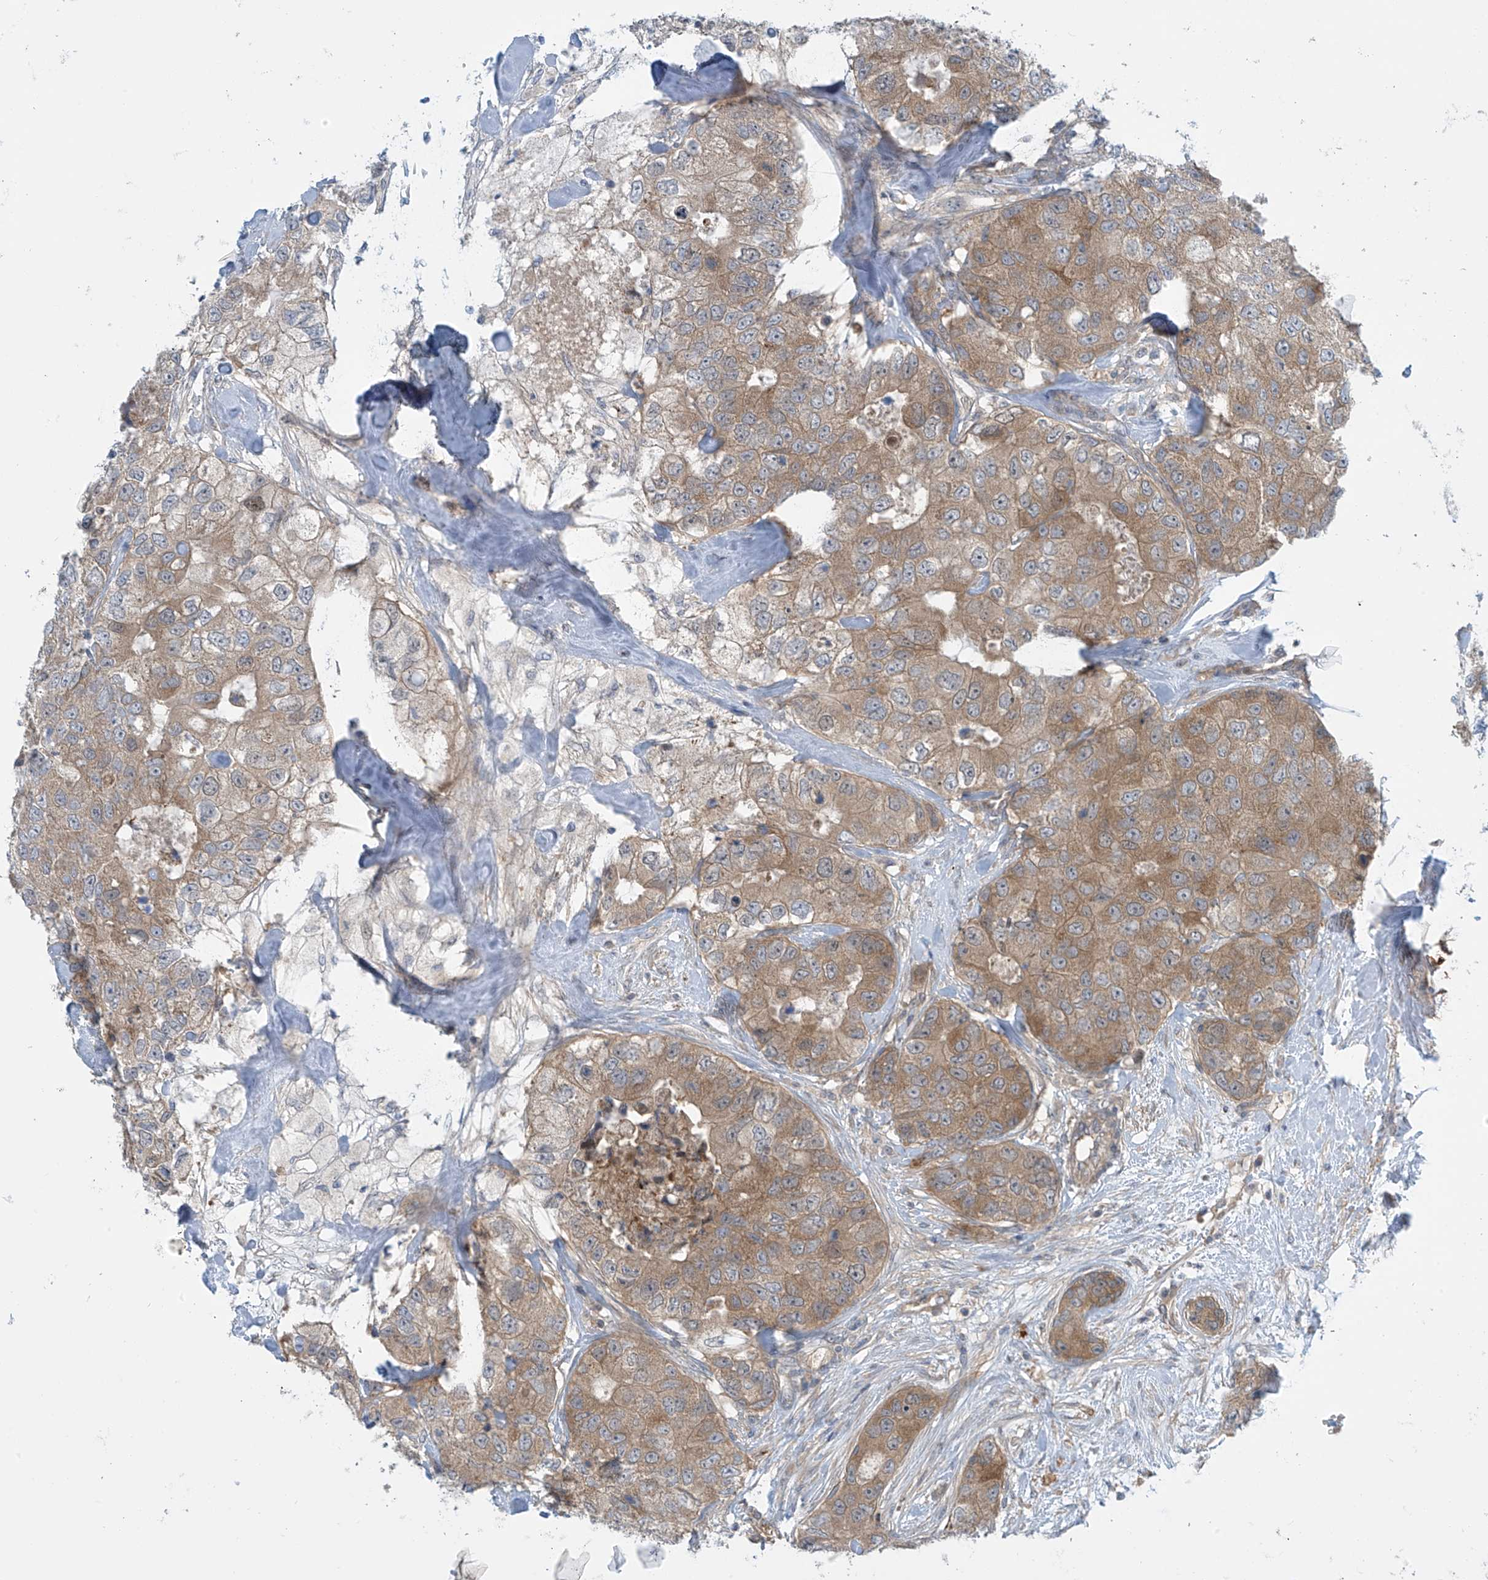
{"staining": {"intensity": "moderate", "quantity": ">75%", "location": "cytoplasmic/membranous"}, "tissue": "breast cancer", "cell_type": "Tumor cells", "image_type": "cancer", "snomed": [{"axis": "morphology", "description": "Duct carcinoma"}, {"axis": "topography", "description": "Breast"}], "caption": "Human invasive ductal carcinoma (breast) stained for a protein (brown) exhibits moderate cytoplasmic/membranous positive staining in about >75% of tumor cells.", "gene": "FSD1L", "patient": {"sex": "female", "age": 62}}